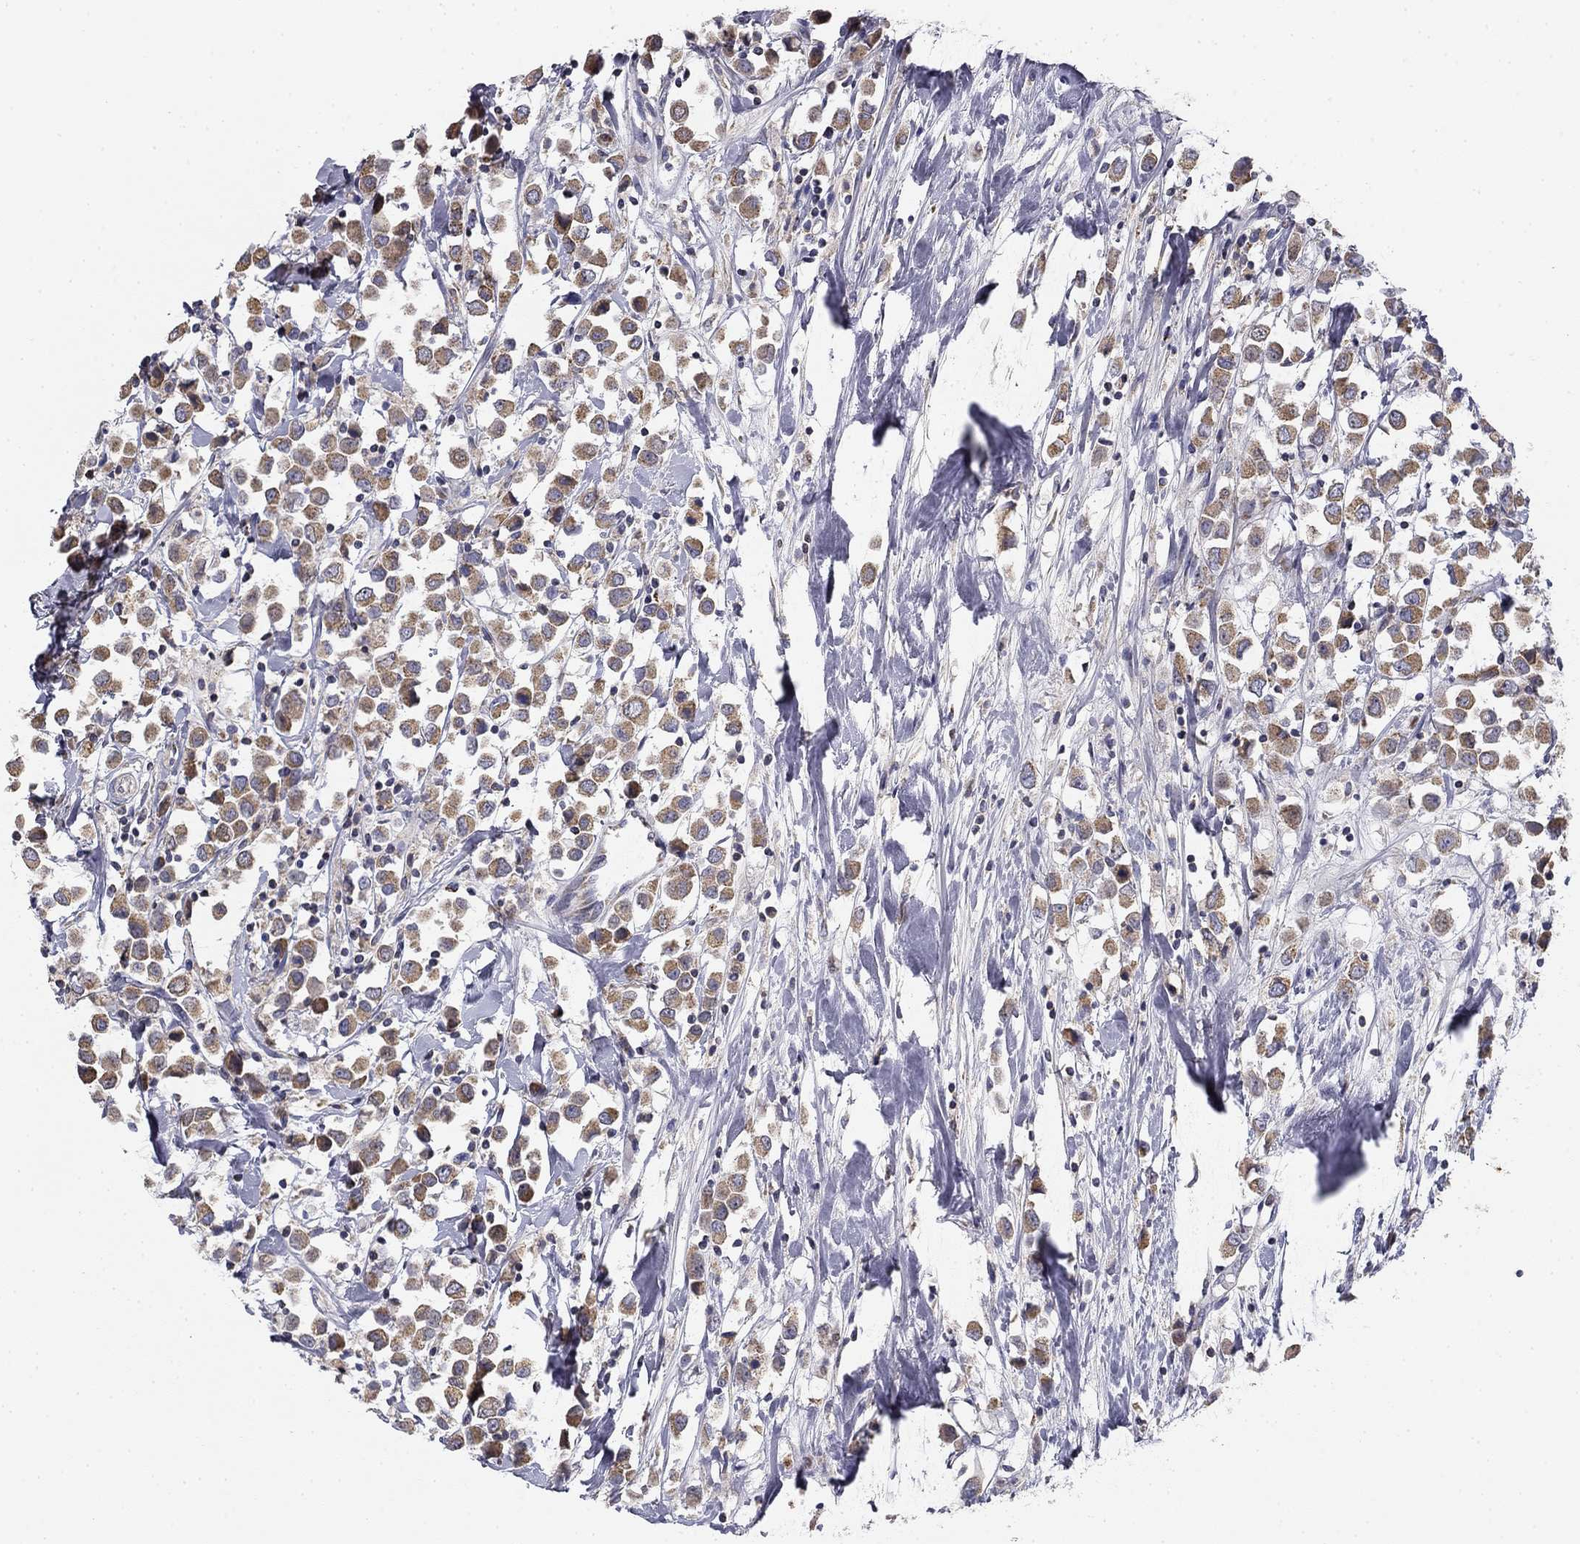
{"staining": {"intensity": "weak", "quantity": ">75%", "location": "cytoplasmic/membranous"}, "tissue": "breast cancer", "cell_type": "Tumor cells", "image_type": "cancer", "snomed": [{"axis": "morphology", "description": "Duct carcinoma"}, {"axis": "topography", "description": "Breast"}], "caption": "A high-resolution histopathology image shows immunohistochemistry staining of intraductal carcinoma (breast), which shows weak cytoplasmic/membranous expression in about >75% of tumor cells.", "gene": "SLC2A9", "patient": {"sex": "female", "age": 61}}